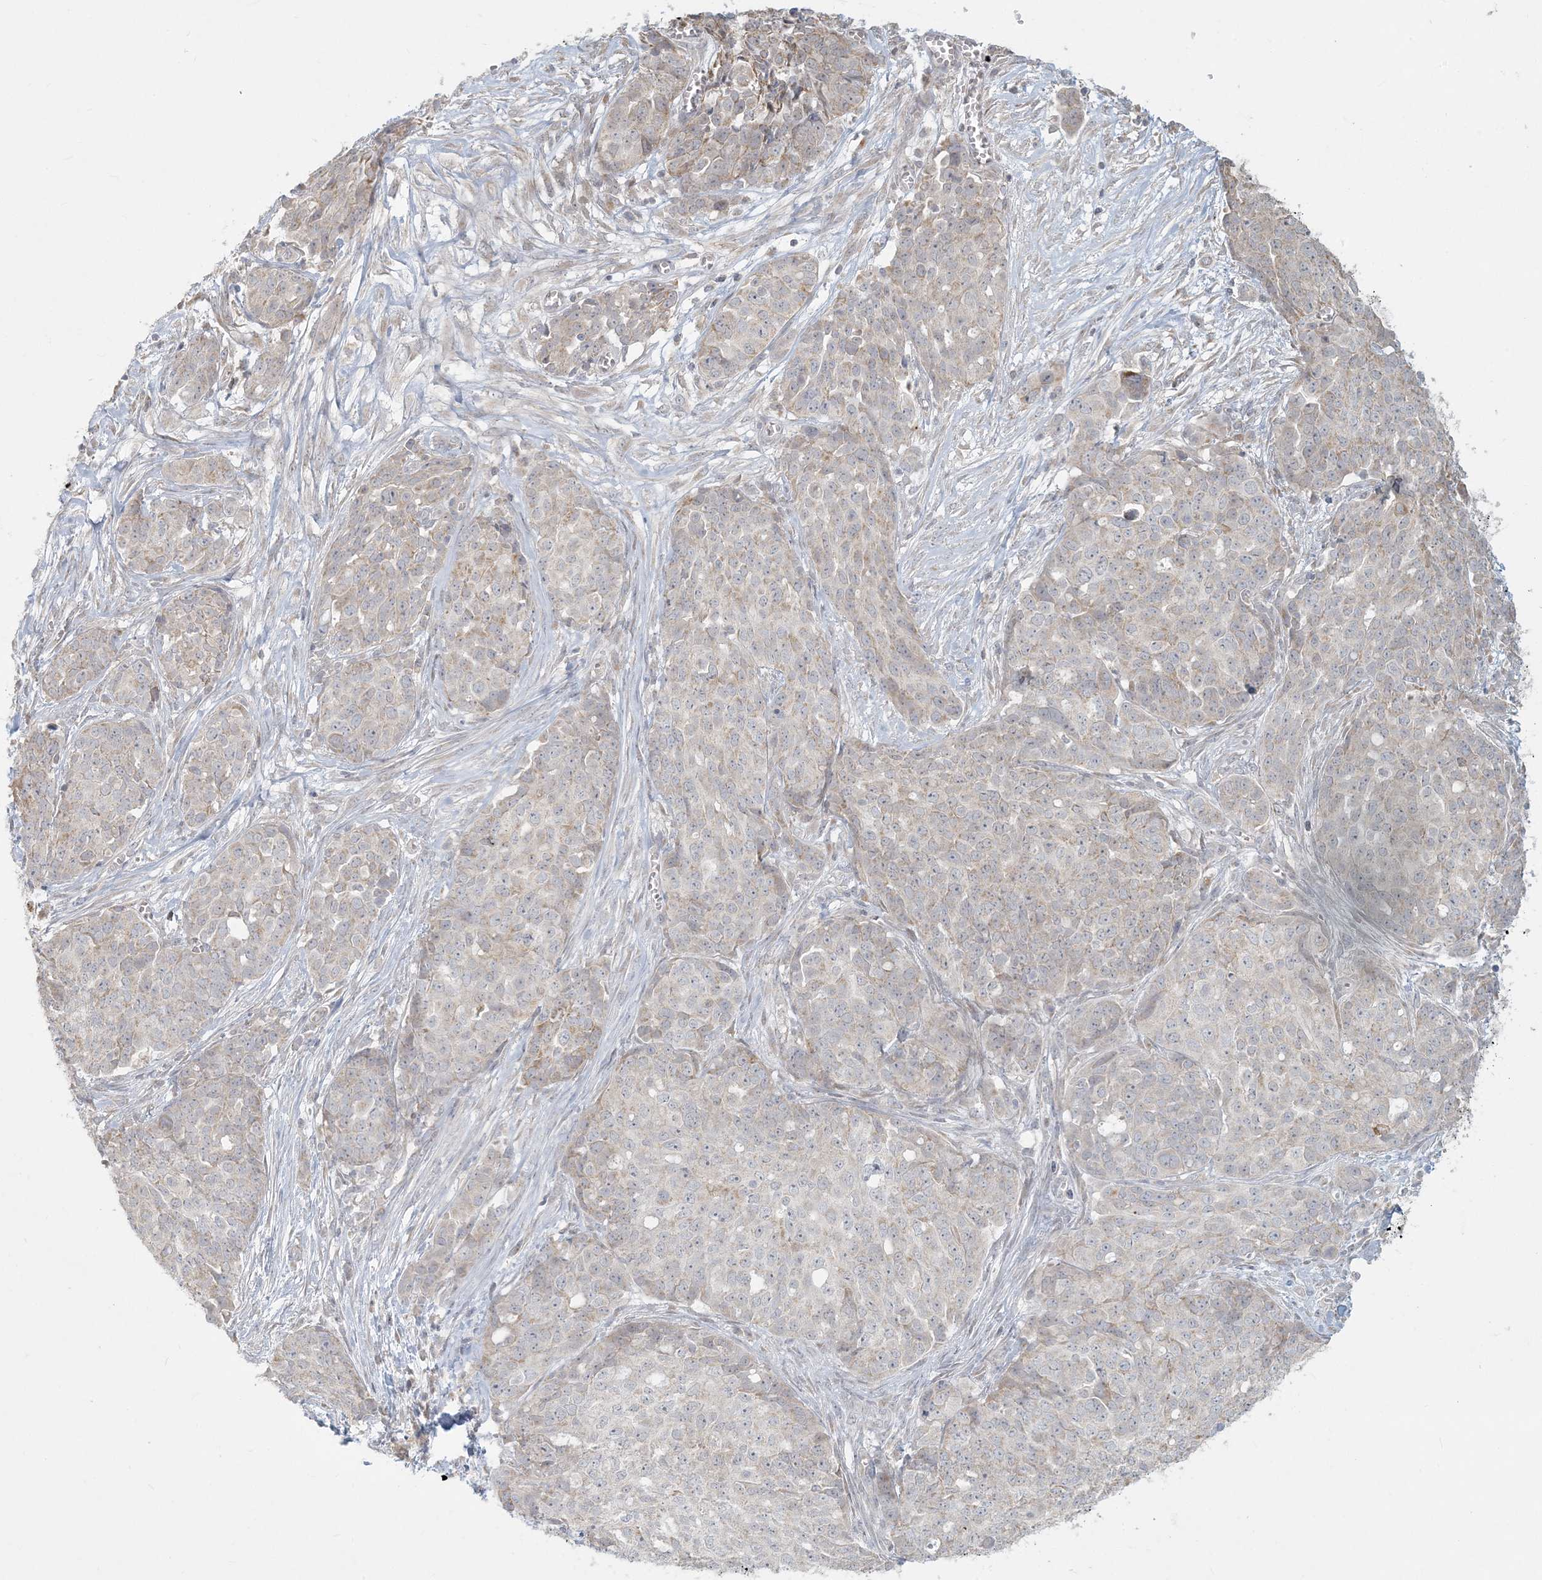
{"staining": {"intensity": "weak", "quantity": "<25%", "location": "cytoplasmic/membranous"}, "tissue": "ovarian cancer", "cell_type": "Tumor cells", "image_type": "cancer", "snomed": [{"axis": "morphology", "description": "Cystadenocarcinoma, serous, NOS"}, {"axis": "topography", "description": "Soft tissue"}, {"axis": "topography", "description": "Ovary"}], "caption": "This is a histopathology image of IHC staining of serous cystadenocarcinoma (ovarian), which shows no positivity in tumor cells.", "gene": "MCAT", "patient": {"sex": "female", "age": 57}}